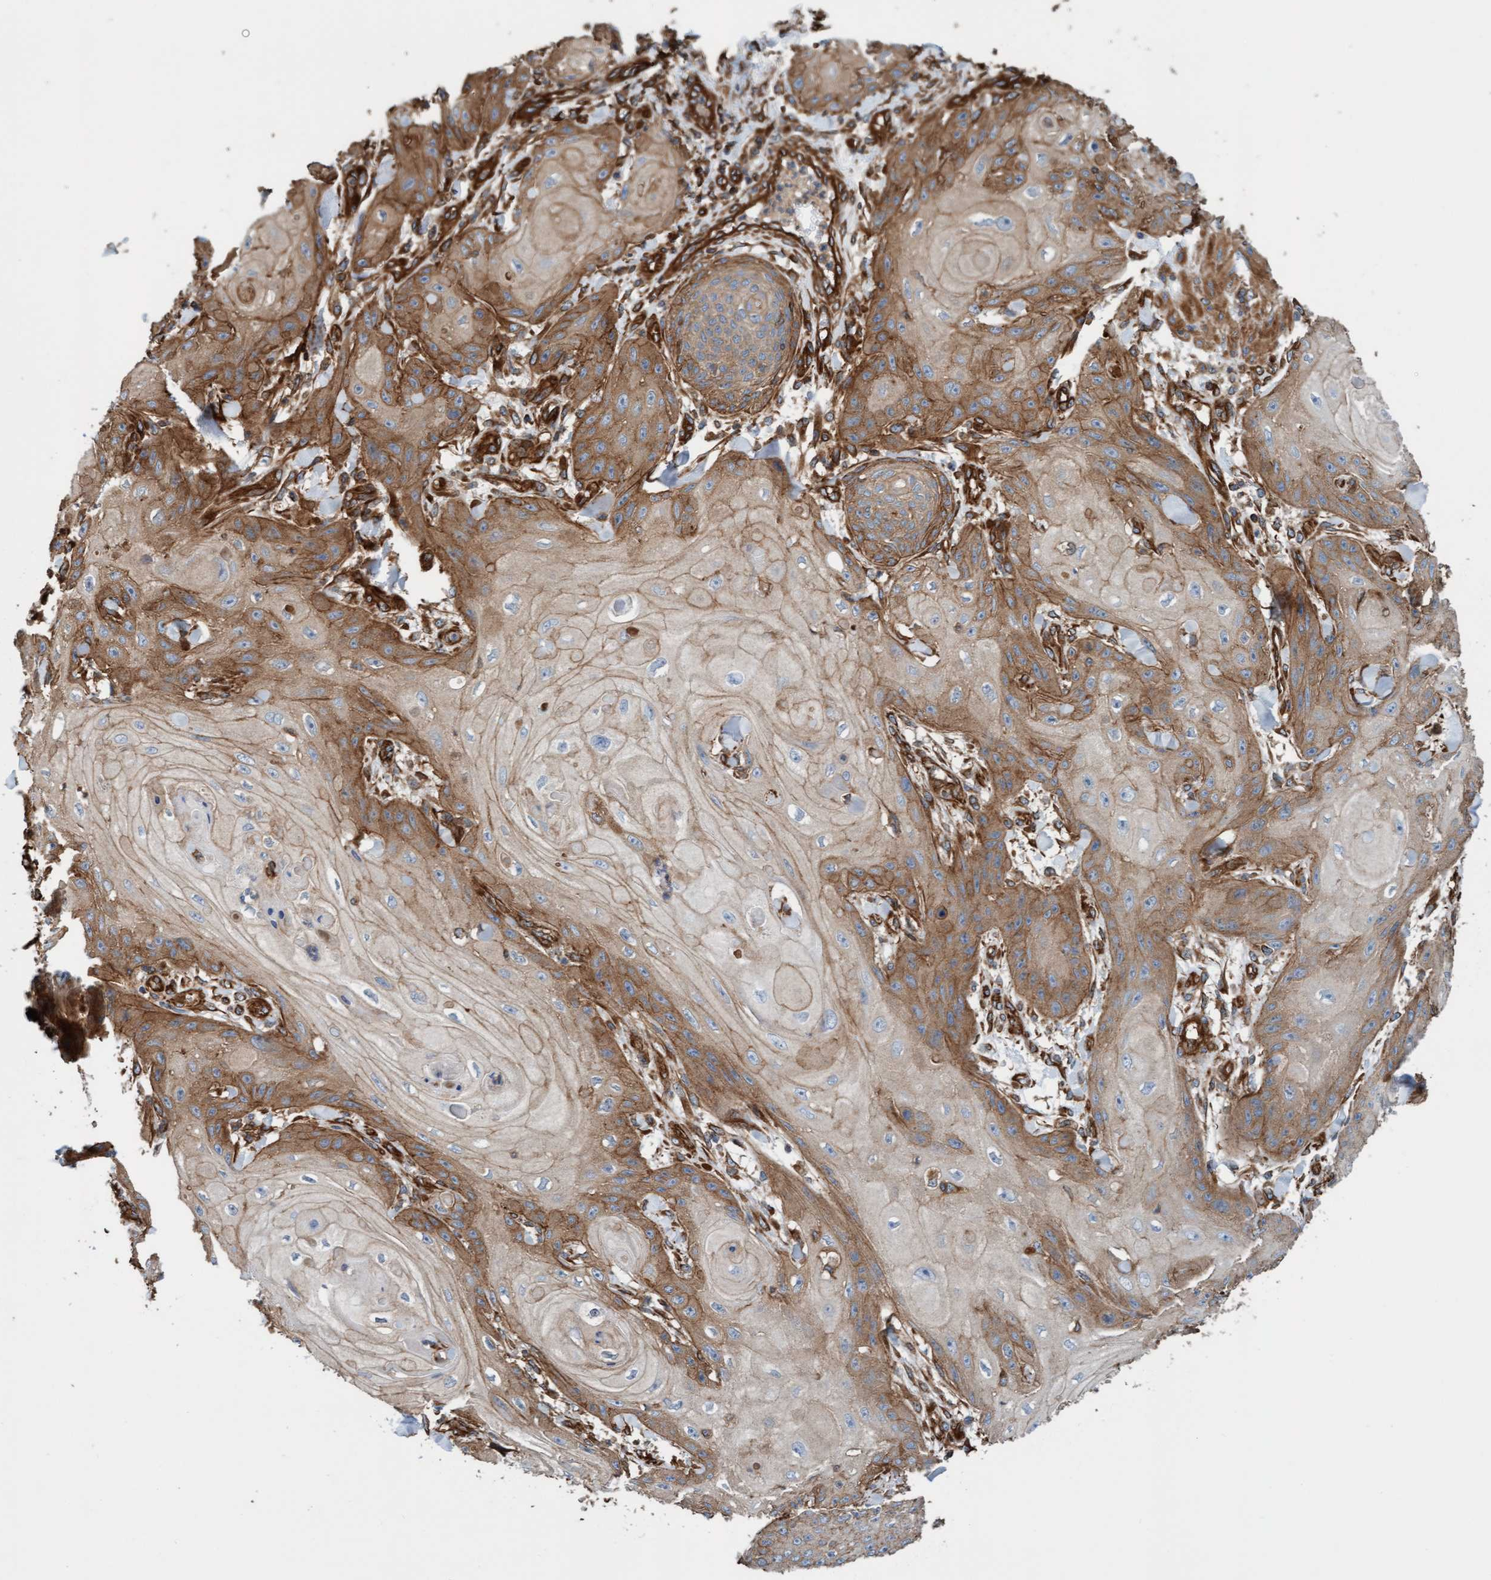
{"staining": {"intensity": "moderate", "quantity": "25%-75%", "location": "cytoplasmic/membranous"}, "tissue": "skin cancer", "cell_type": "Tumor cells", "image_type": "cancer", "snomed": [{"axis": "morphology", "description": "Squamous cell carcinoma, NOS"}, {"axis": "topography", "description": "Skin"}], "caption": "DAB immunohistochemical staining of human squamous cell carcinoma (skin) reveals moderate cytoplasmic/membranous protein staining in approximately 25%-75% of tumor cells.", "gene": "STXBP4", "patient": {"sex": "male", "age": 74}}